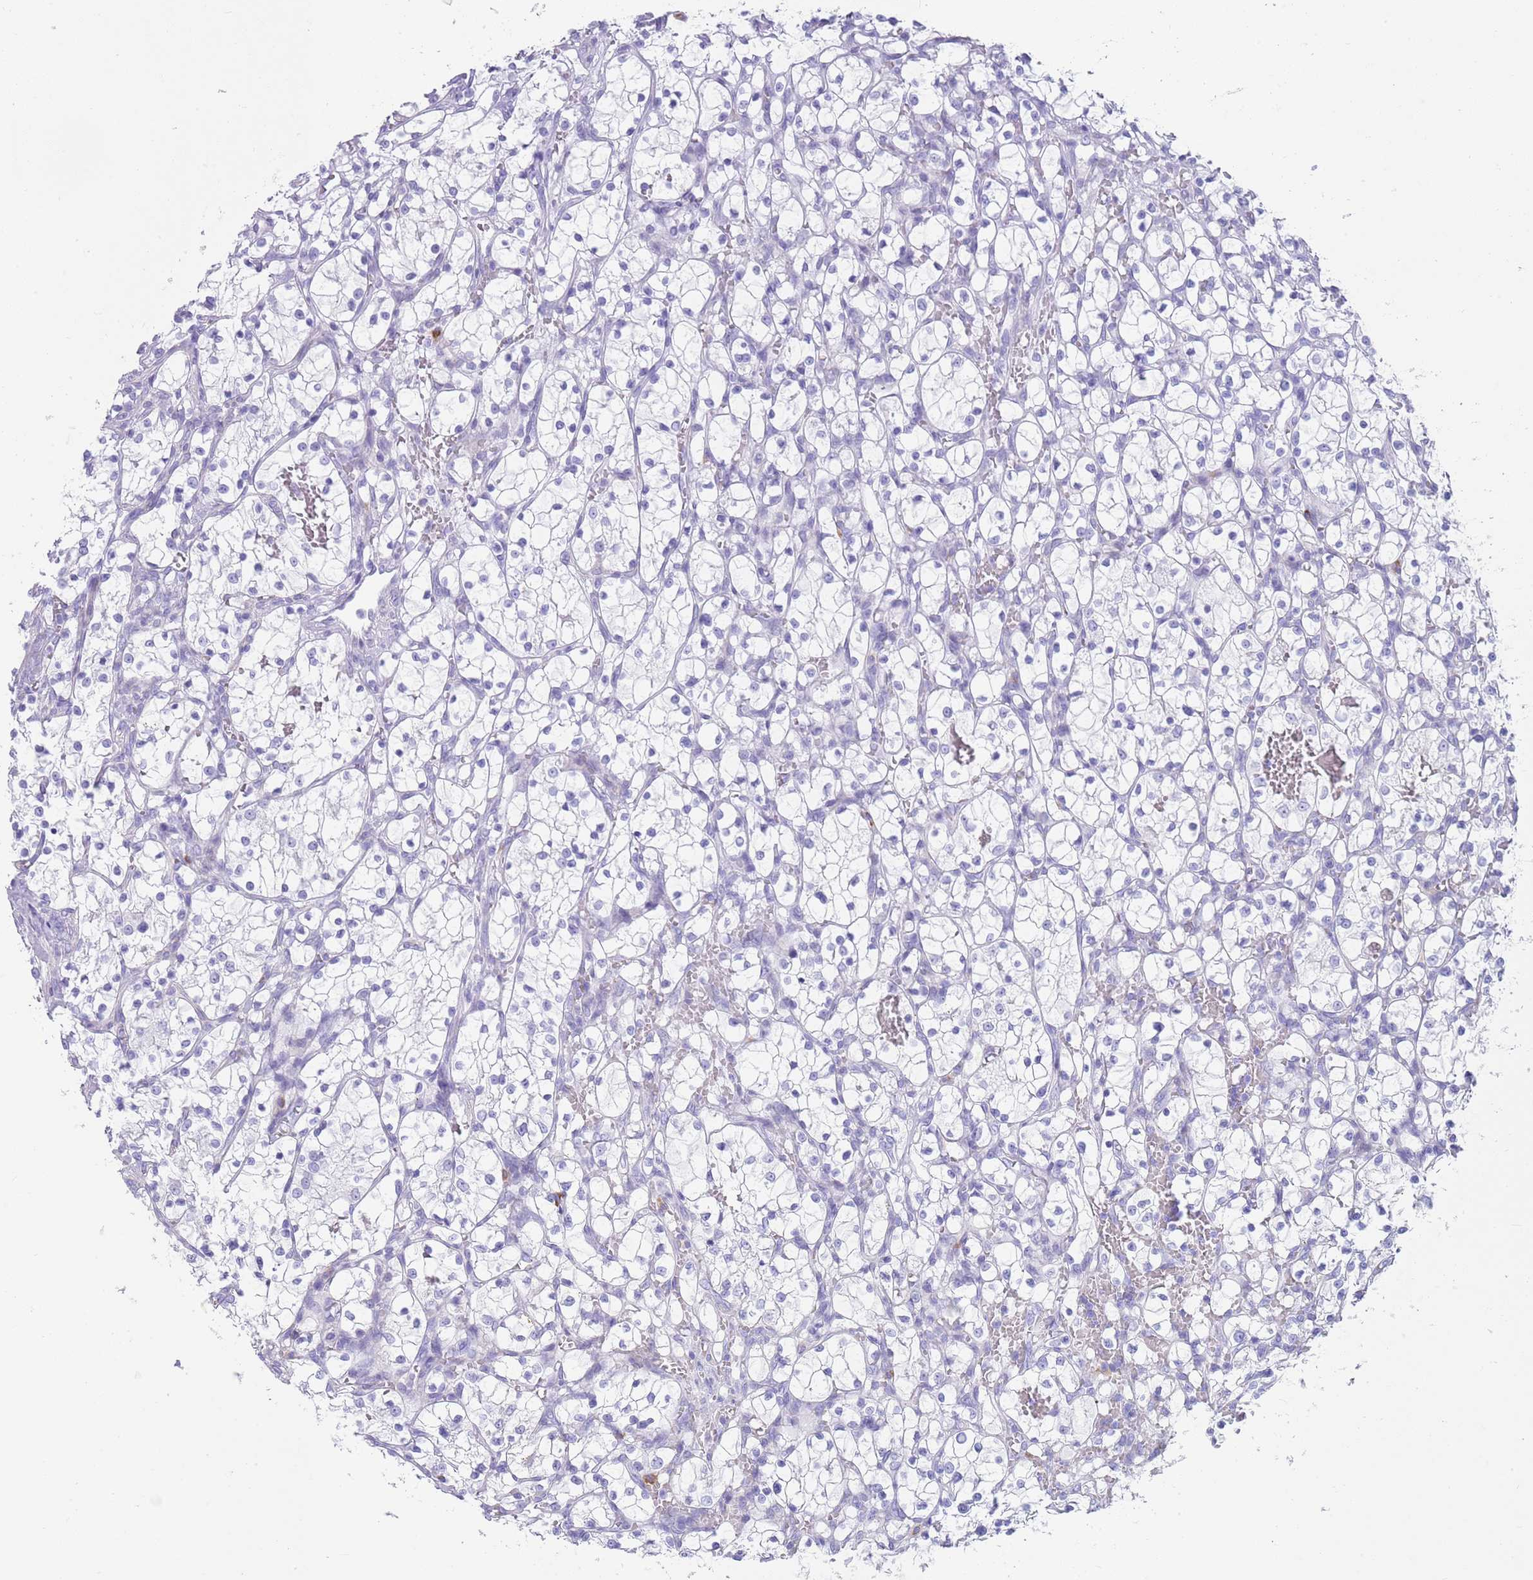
{"staining": {"intensity": "negative", "quantity": "none", "location": "none"}, "tissue": "renal cancer", "cell_type": "Tumor cells", "image_type": "cancer", "snomed": [{"axis": "morphology", "description": "Adenocarcinoma, NOS"}, {"axis": "topography", "description": "Kidney"}], "caption": "Human renal cancer (adenocarcinoma) stained for a protein using IHC shows no staining in tumor cells.", "gene": "CPXM2", "patient": {"sex": "female", "age": 69}}